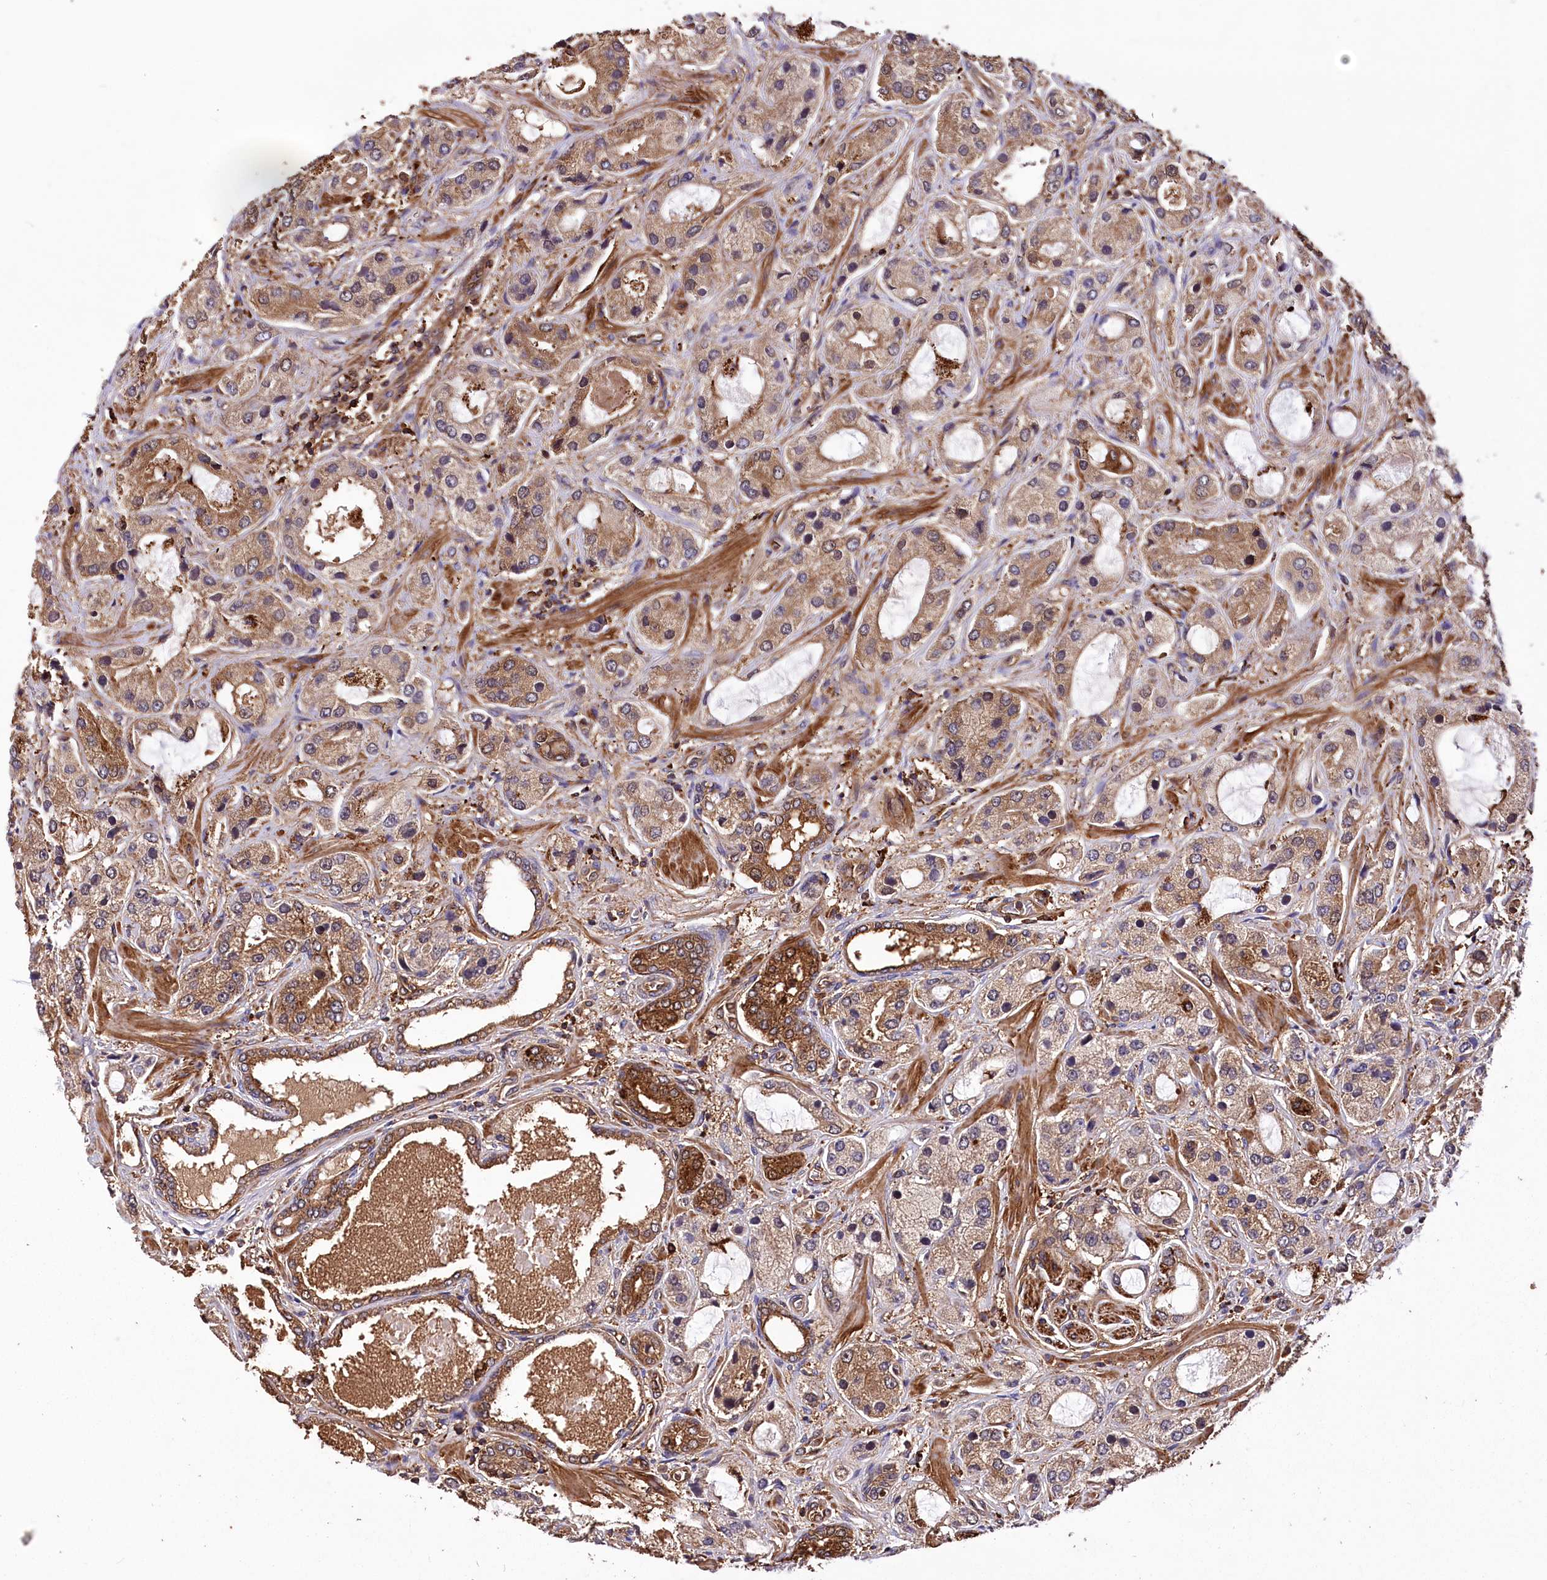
{"staining": {"intensity": "moderate", "quantity": ">75%", "location": "cytoplasmic/membranous"}, "tissue": "prostate cancer", "cell_type": "Tumor cells", "image_type": "cancer", "snomed": [{"axis": "morphology", "description": "Normal tissue, NOS"}, {"axis": "morphology", "description": "Adenocarcinoma, High grade"}, {"axis": "topography", "description": "Prostate"}, {"axis": "topography", "description": "Peripheral nerve tissue"}], "caption": "Human prostate high-grade adenocarcinoma stained with a brown dye reveals moderate cytoplasmic/membranous positive expression in about >75% of tumor cells.", "gene": "DPP3", "patient": {"sex": "male", "age": 59}}